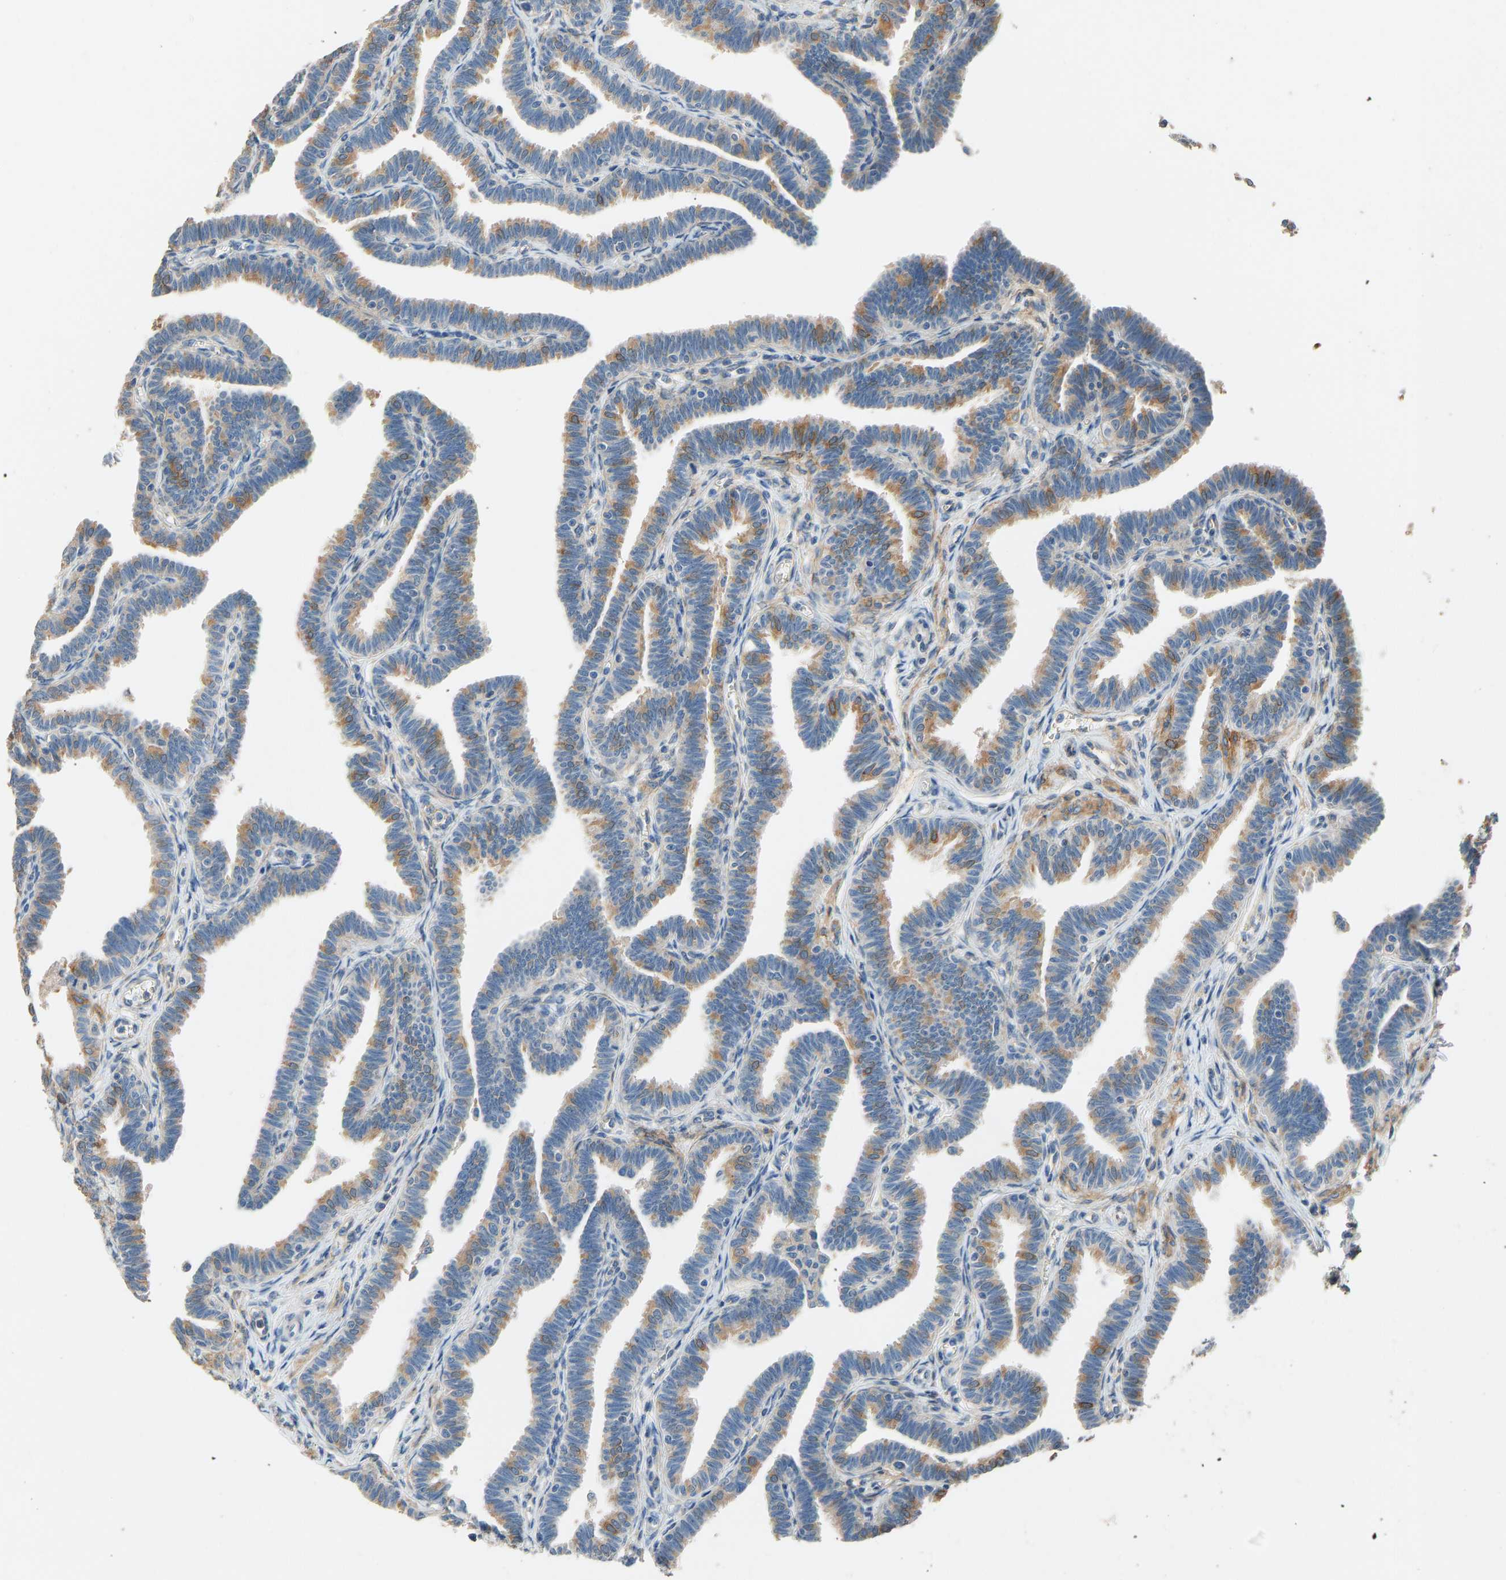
{"staining": {"intensity": "moderate", "quantity": "25%-75%", "location": "cytoplasmic/membranous"}, "tissue": "fallopian tube", "cell_type": "Glandular cells", "image_type": "normal", "snomed": [{"axis": "morphology", "description": "Normal tissue, NOS"}, {"axis": "topography", "description": "Fallopian tube"}, {"axis": "topography", "description": "Ovary"}], "caption": "The photomicrograph shows a brown stain indicating the presence of a protein in the cytoplasmic/membranous of glandular cells in fallopian tube. The protein of interest is stained brown, and the nuclei are stained in blue (DAB IHC with brightfield microscopy, high magnification).", "gene": "TGFBR3", "patient": {"sex": "female", "age": 23}}